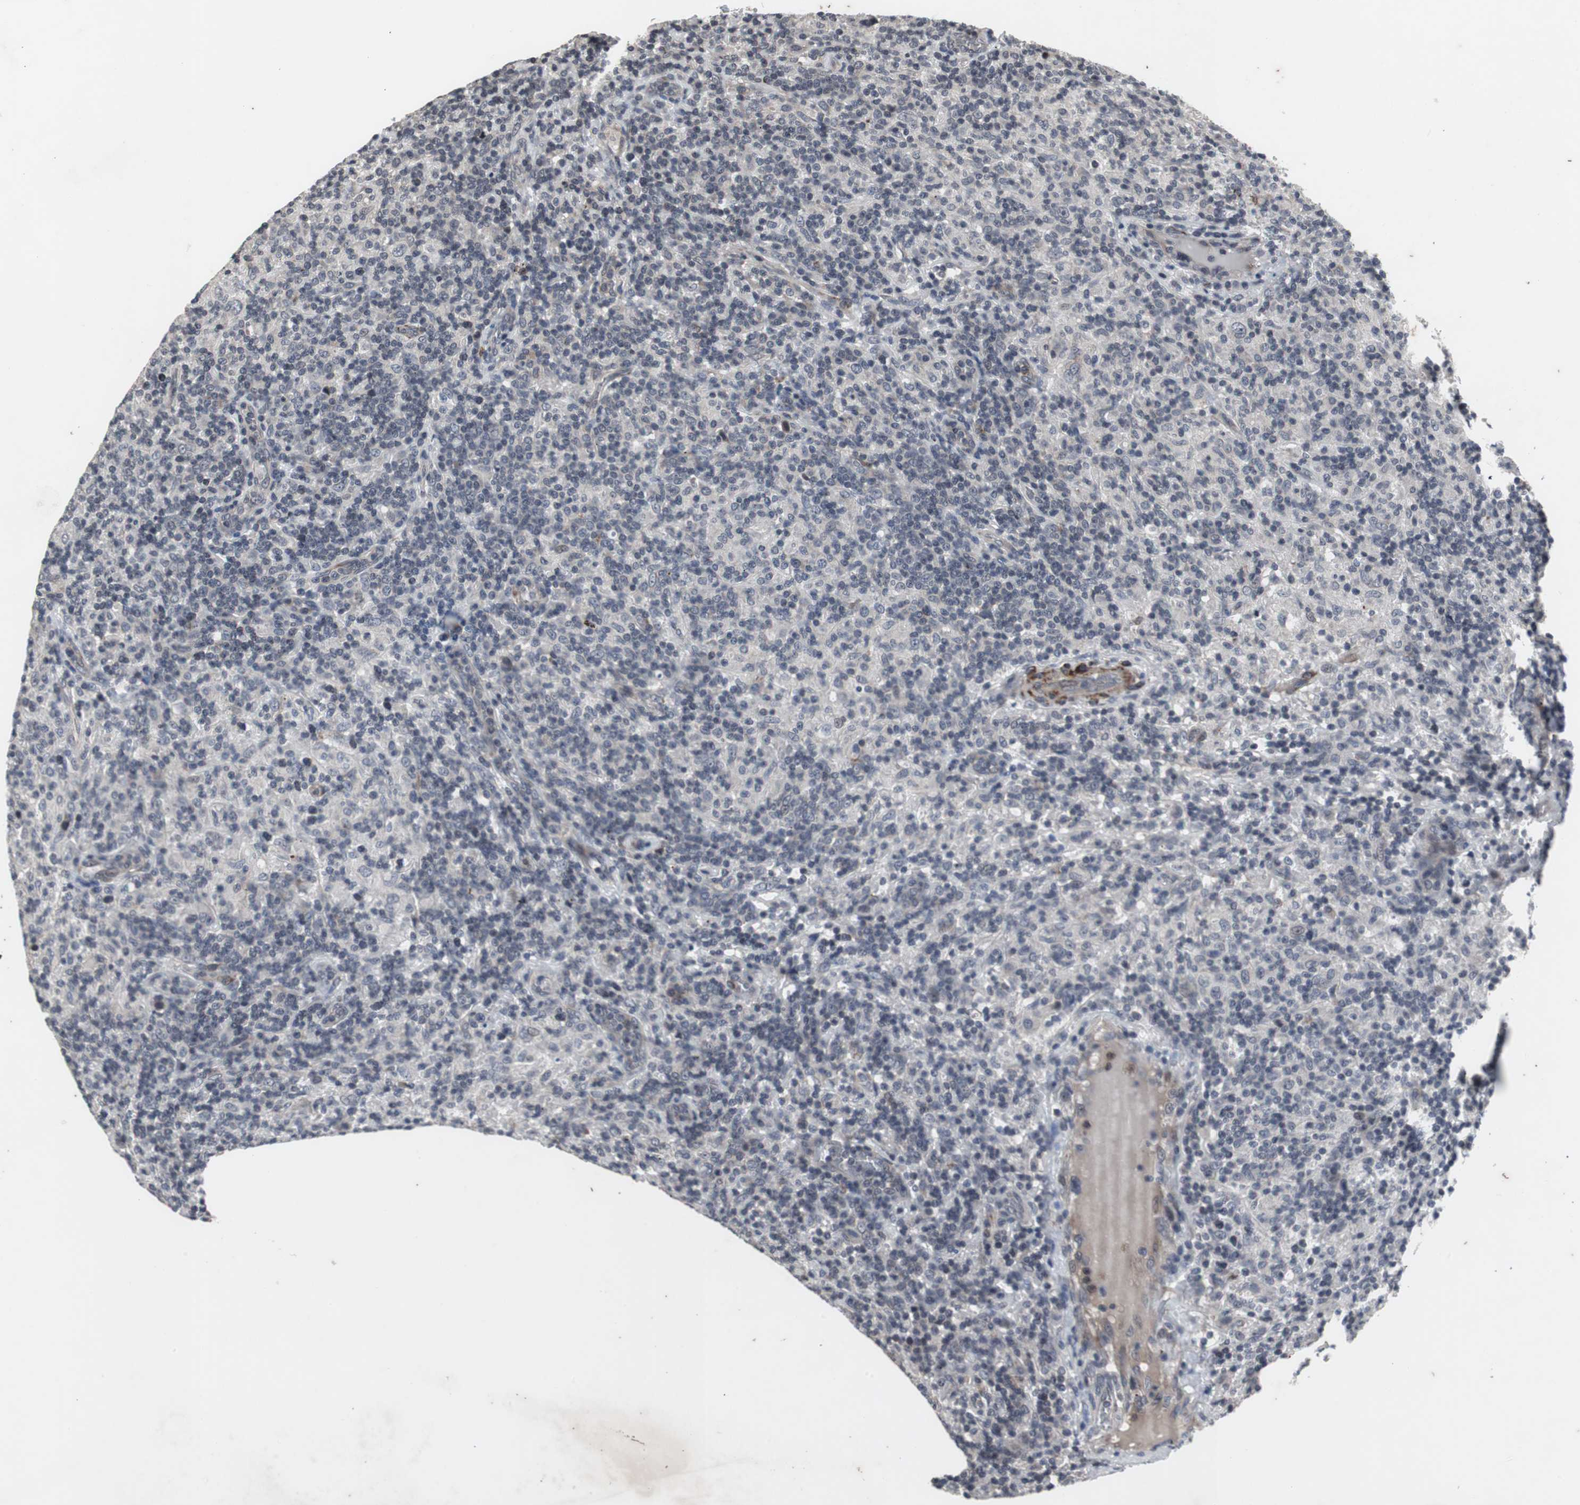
{"staining": {"intensity": "negative", "quantity": "none", "location": "none"}, "tissue": "lymphoma", "cell_type": "Tumor cells", "image_type": "cancer", "snomed": [{"axis": "morphology", "description": "Hodgkin's disease, NOS"}, {"axis": "topography", "description": "Lymph node"}], "caption": "Lymphoma stained for a protein using immunohistochemistry (IHC) shows no staining tumor cells.", "gene": "CRADD", "patient": {"sex": "male", "age": 70}}